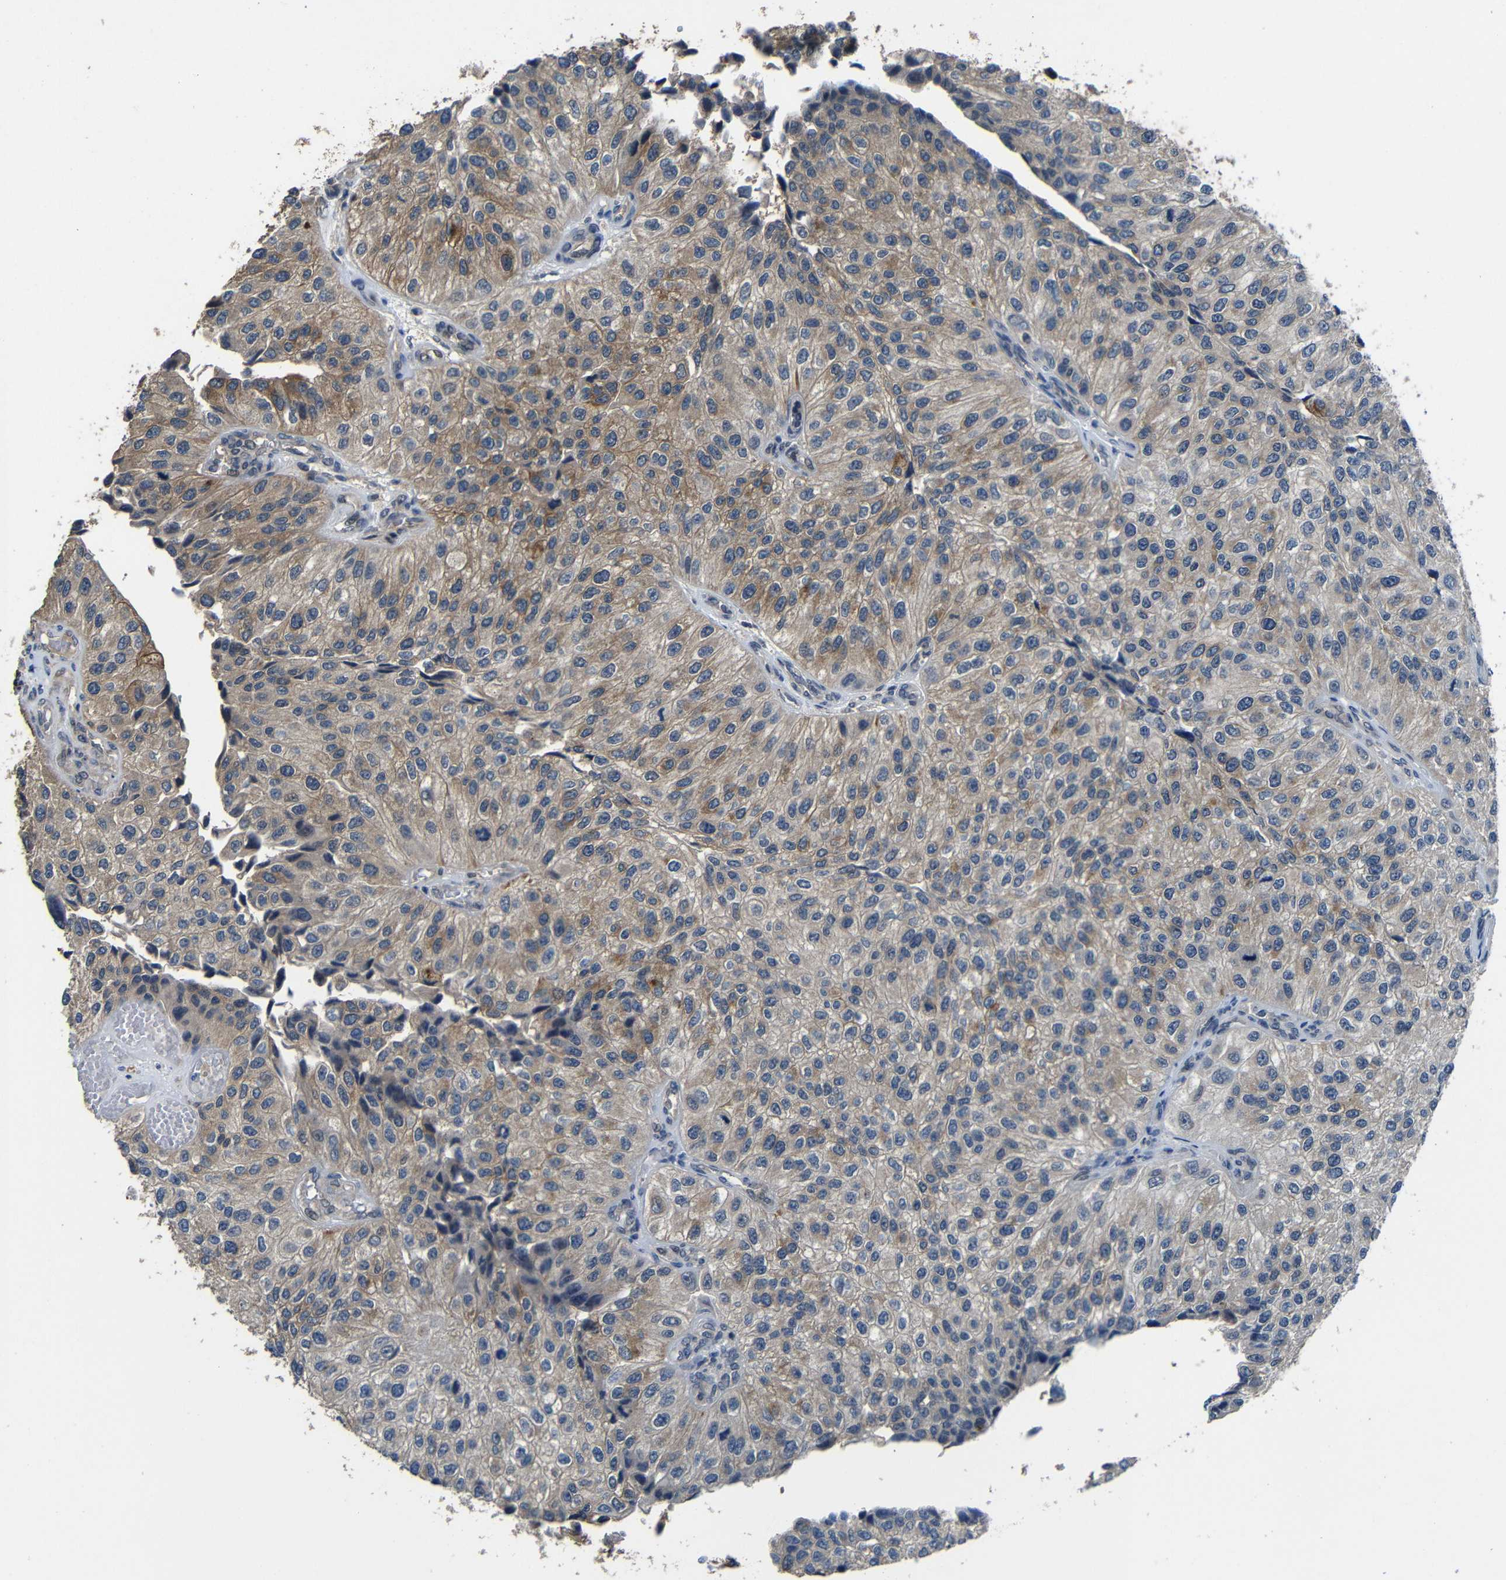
{"staining": {"intensity": "weak", "quantity": "25%-75%", "location": "cytoplasmic/membranous"}, "tissue": "urothelial cancer", "cell_type": "Tumor cells", "image_type": "cancer", "snomed": [{"axis": "morphology", "description": "Urothelial carcinoma, High grade"}, {"axis": "topography", "description": "Kidney"}, {"axis": "topography", "description": "Urinary bladder"}], "caption": "Urothelial cancer stained with DAB (3,3'-diaminobenzidine) IHC exhibits low levels of weak cytoplasmic/membranous expression in about 25%-75% of tumor cells.", "gene": "C6orf89", "patient": {"sex": "male", "age": 77}}